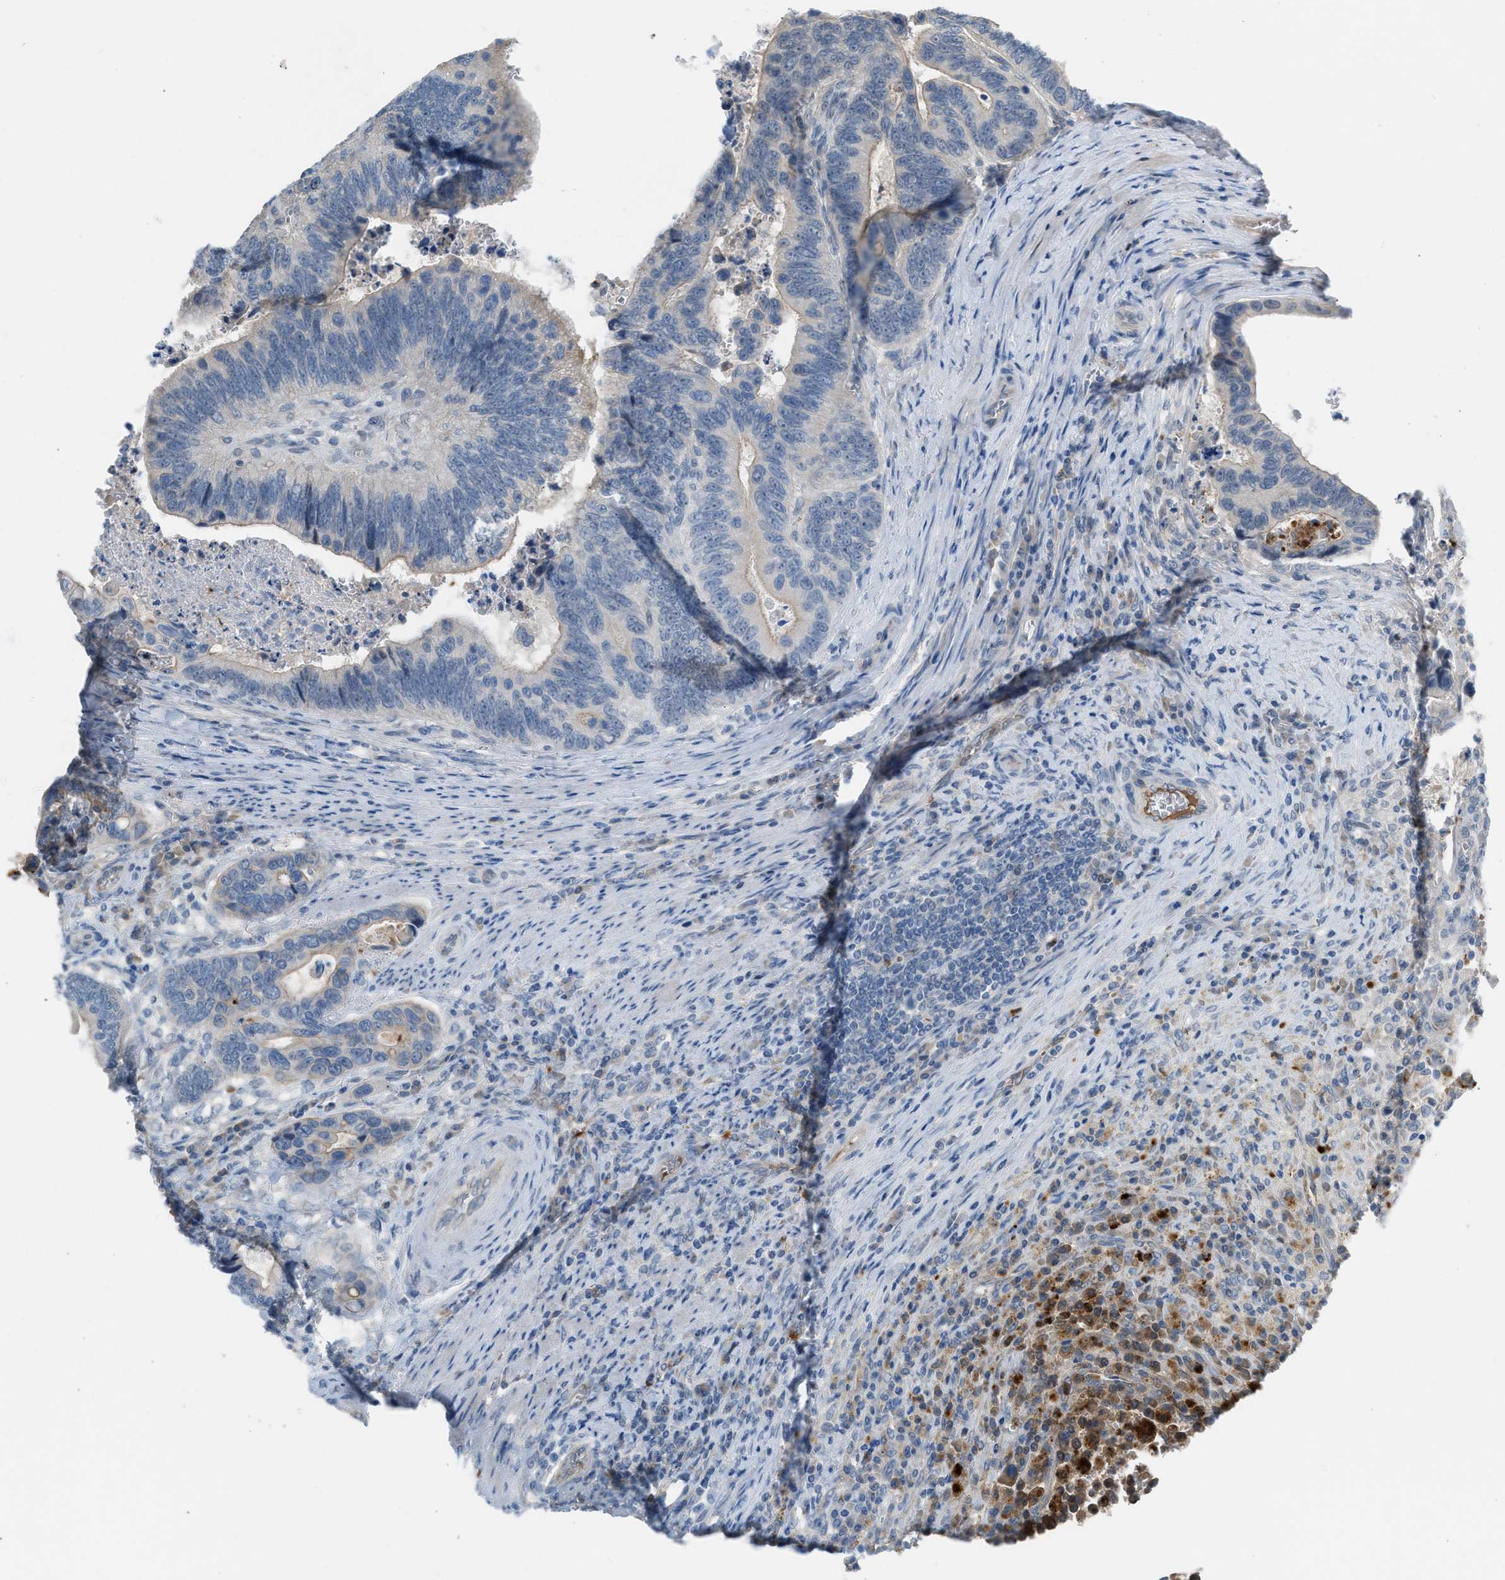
{"staining": {"intensity": "negative", "quantity": "none", "location": "none"}, "tissue": "colorectal cancer", "cell_type": "Tumor cells", "image_type": "cancer", "snomed": [{"axis": "morphology", "description": "Inflammation, NOS"}, {"axis": "morphology", "description": "Adenocarcinoma, NOS"}, {"axis": "topography", "description": "Colon"}], "caption": "There is no significant positivity in tumor cells of colorectal cancer (adenocarcinoma). (Immunohistochemistry (ihc), brightfield microscopy, high magnification).", "gene": "CFAP77", "patient": {"sex": "male", "age": 72}}